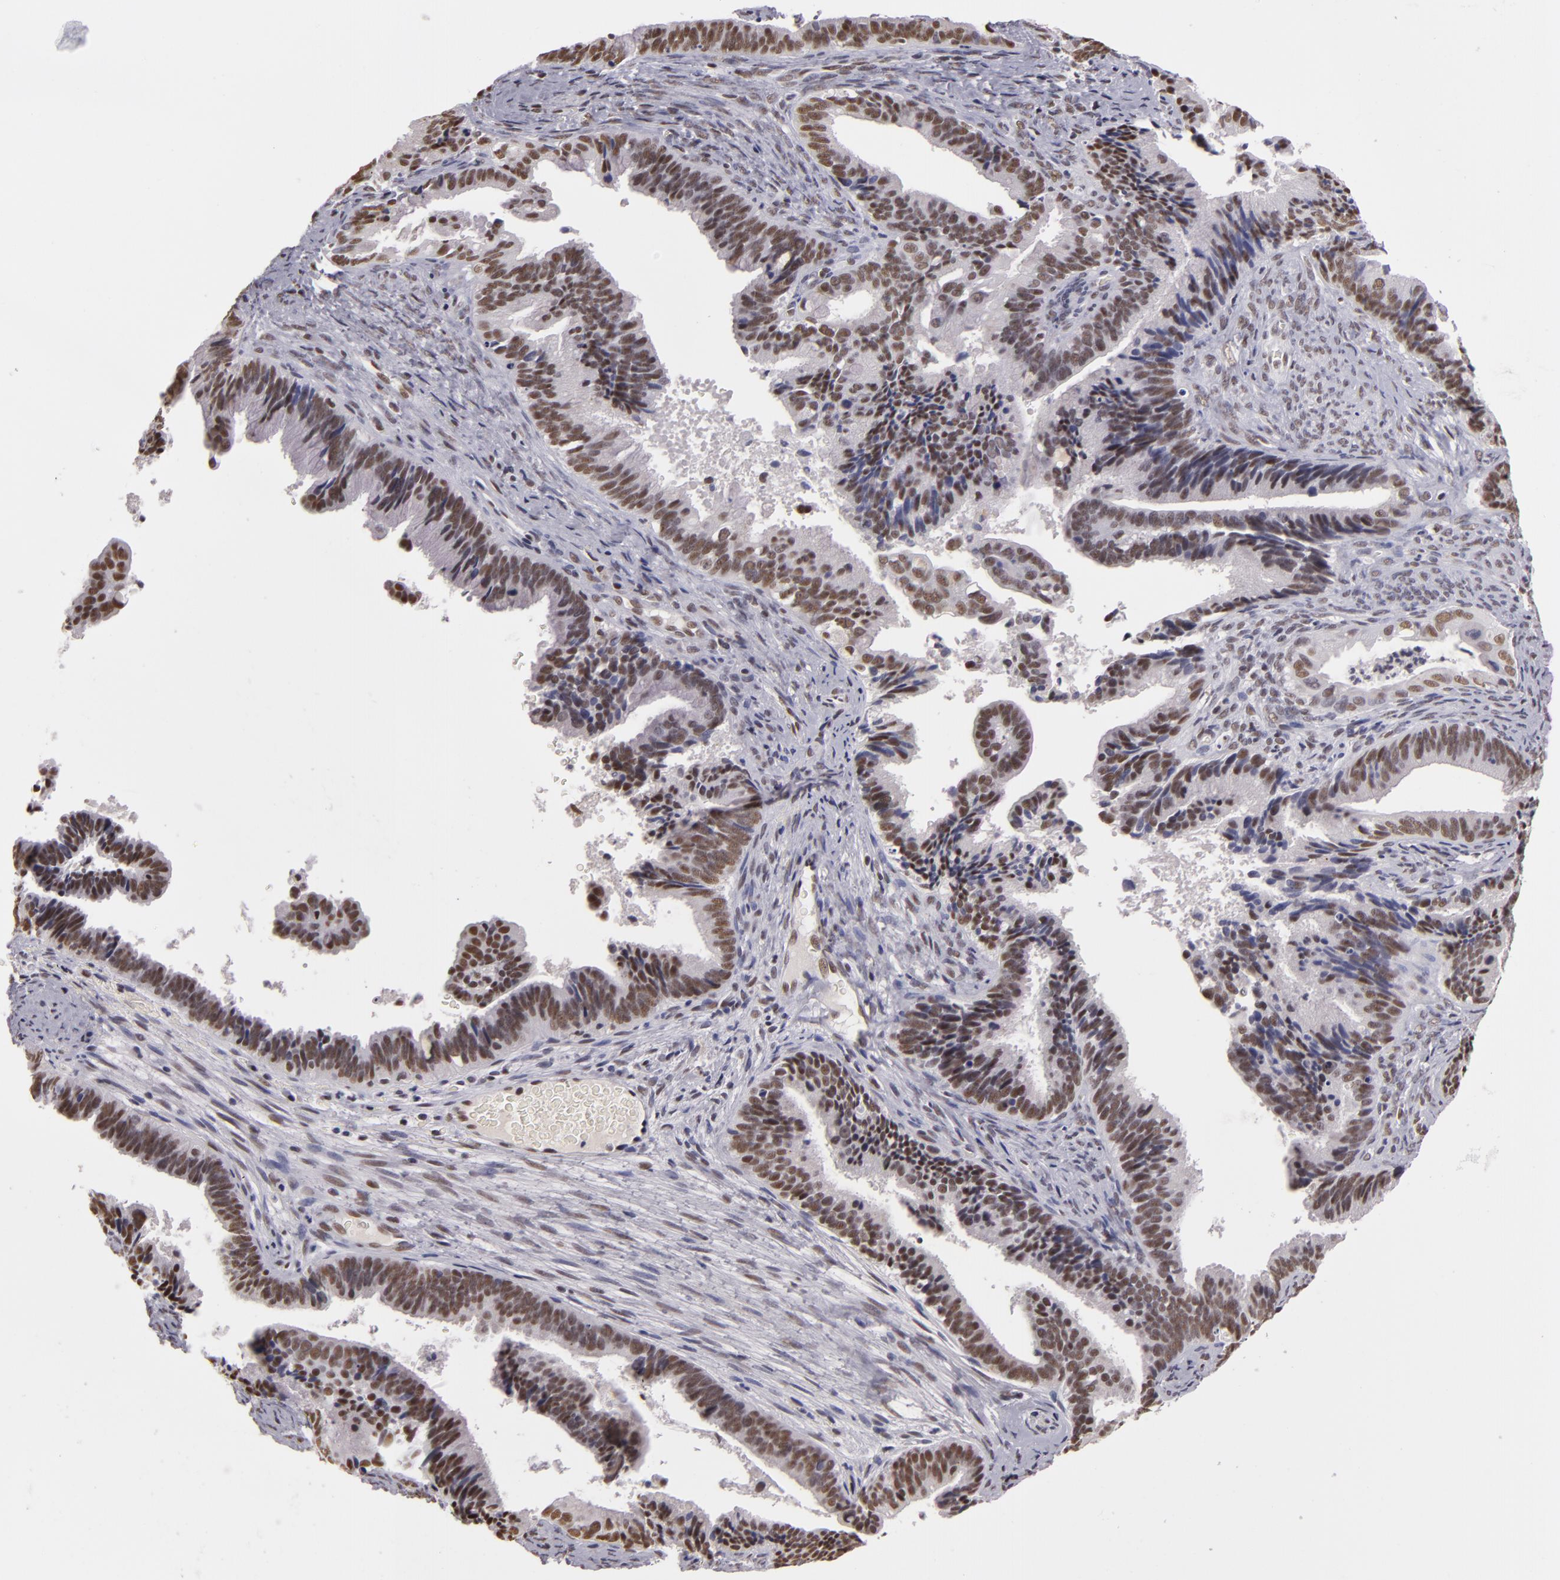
{"staining": {"intensity": "moderate", "quantity": ">75%", "location": "nuclear"}, "tissue": "cervical cancer", "cell_type": "Tumor cells", "image_type": "cancer", "snomed": [{"axis": "morphology", "description": "Adenocarcinoma, NOS"}, {"axis": "topography", "description": "Cervix"}], "caption": "Protein staining displays moderate nuclear staining in approximately >75% of tumor cells in adenocarcinoma (cervical).", "gene": "INTS6", "patient": {"sex": "female", "age": 47}}